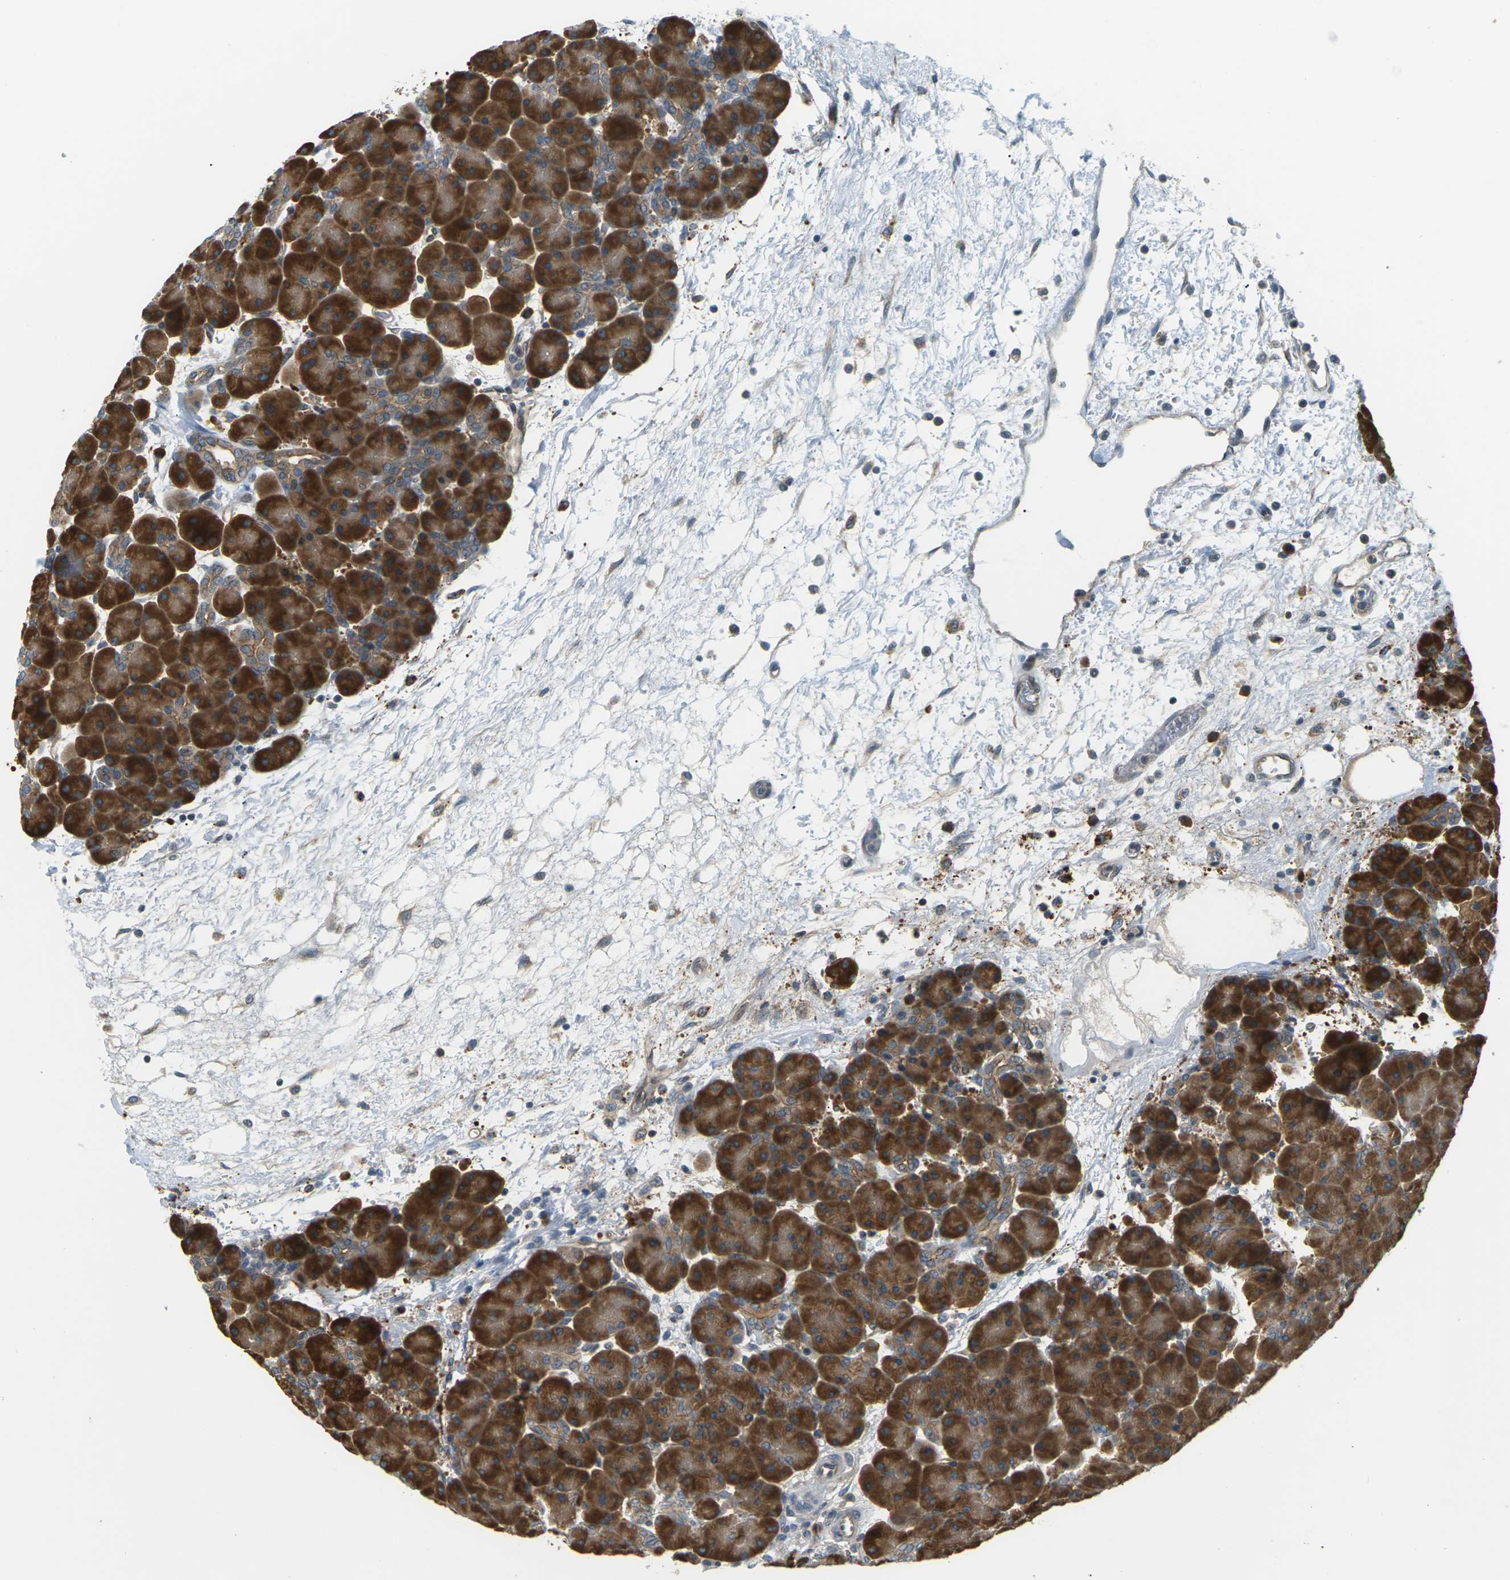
{"staining": {"intensity": "strong", "quantity": ">75%", "location": "cytoplasmic/membranous"}, "tissue": "pancreas", "cell_type": "Exocrine glandular cells", "image_type": "normal", "snomed": [{"axis": "morphology", "description": "Normal tissue, NOS"}, {"axis": "topography", "description": "Pancreas"}], "caption": "DAB immunohistochemical staining of normal human pancreas displays strong cytoplasmic/membranous protein positivity in approximately >75% of exocrine glandular cells. (DAB IHC with brightfield microscopy, high magnification).", "gene": "SLC13A3", "patient": {"sex": "male", "age": 66}}